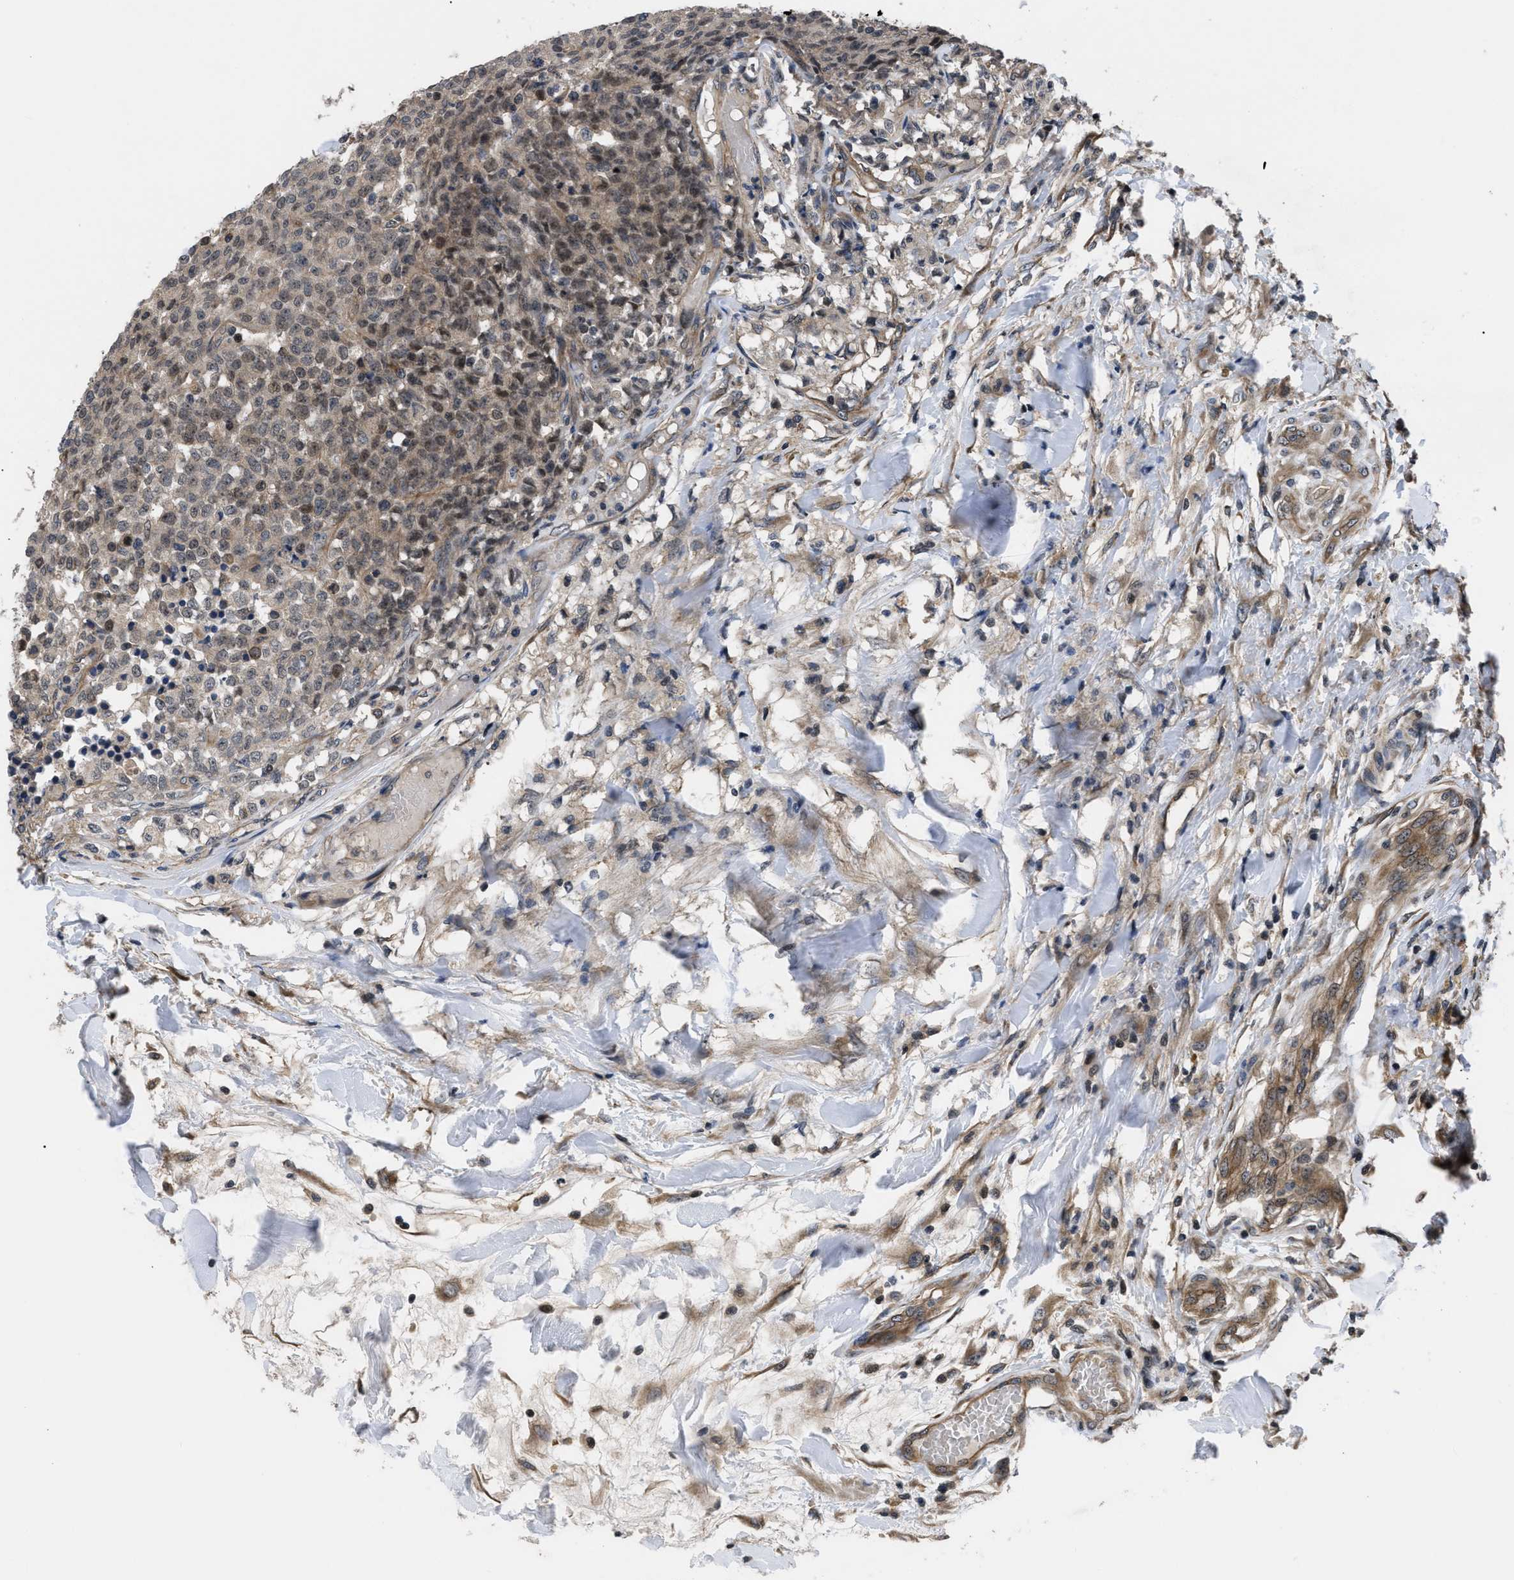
{"staining": {"intensity": "weak", "quantity": ">75%", "location": "cytoplasmic/membranous"}, "tissue": "testis cancer", "cell_type": "Tumor cells", "image_type": "cancer", "snomed": [{"axis": "morphology", "description": "Seminoma, NOS"}, {"axis": "topography", "description": "Testis"}], "caption": "Testis seminoma was stained to show a protein in brown. There is low levels of weak cytoplasmic/membranous staining in about >75% of tumor cells.", "gene": "DNAJC14", "patient": {"sex": "male", "age": 59}}